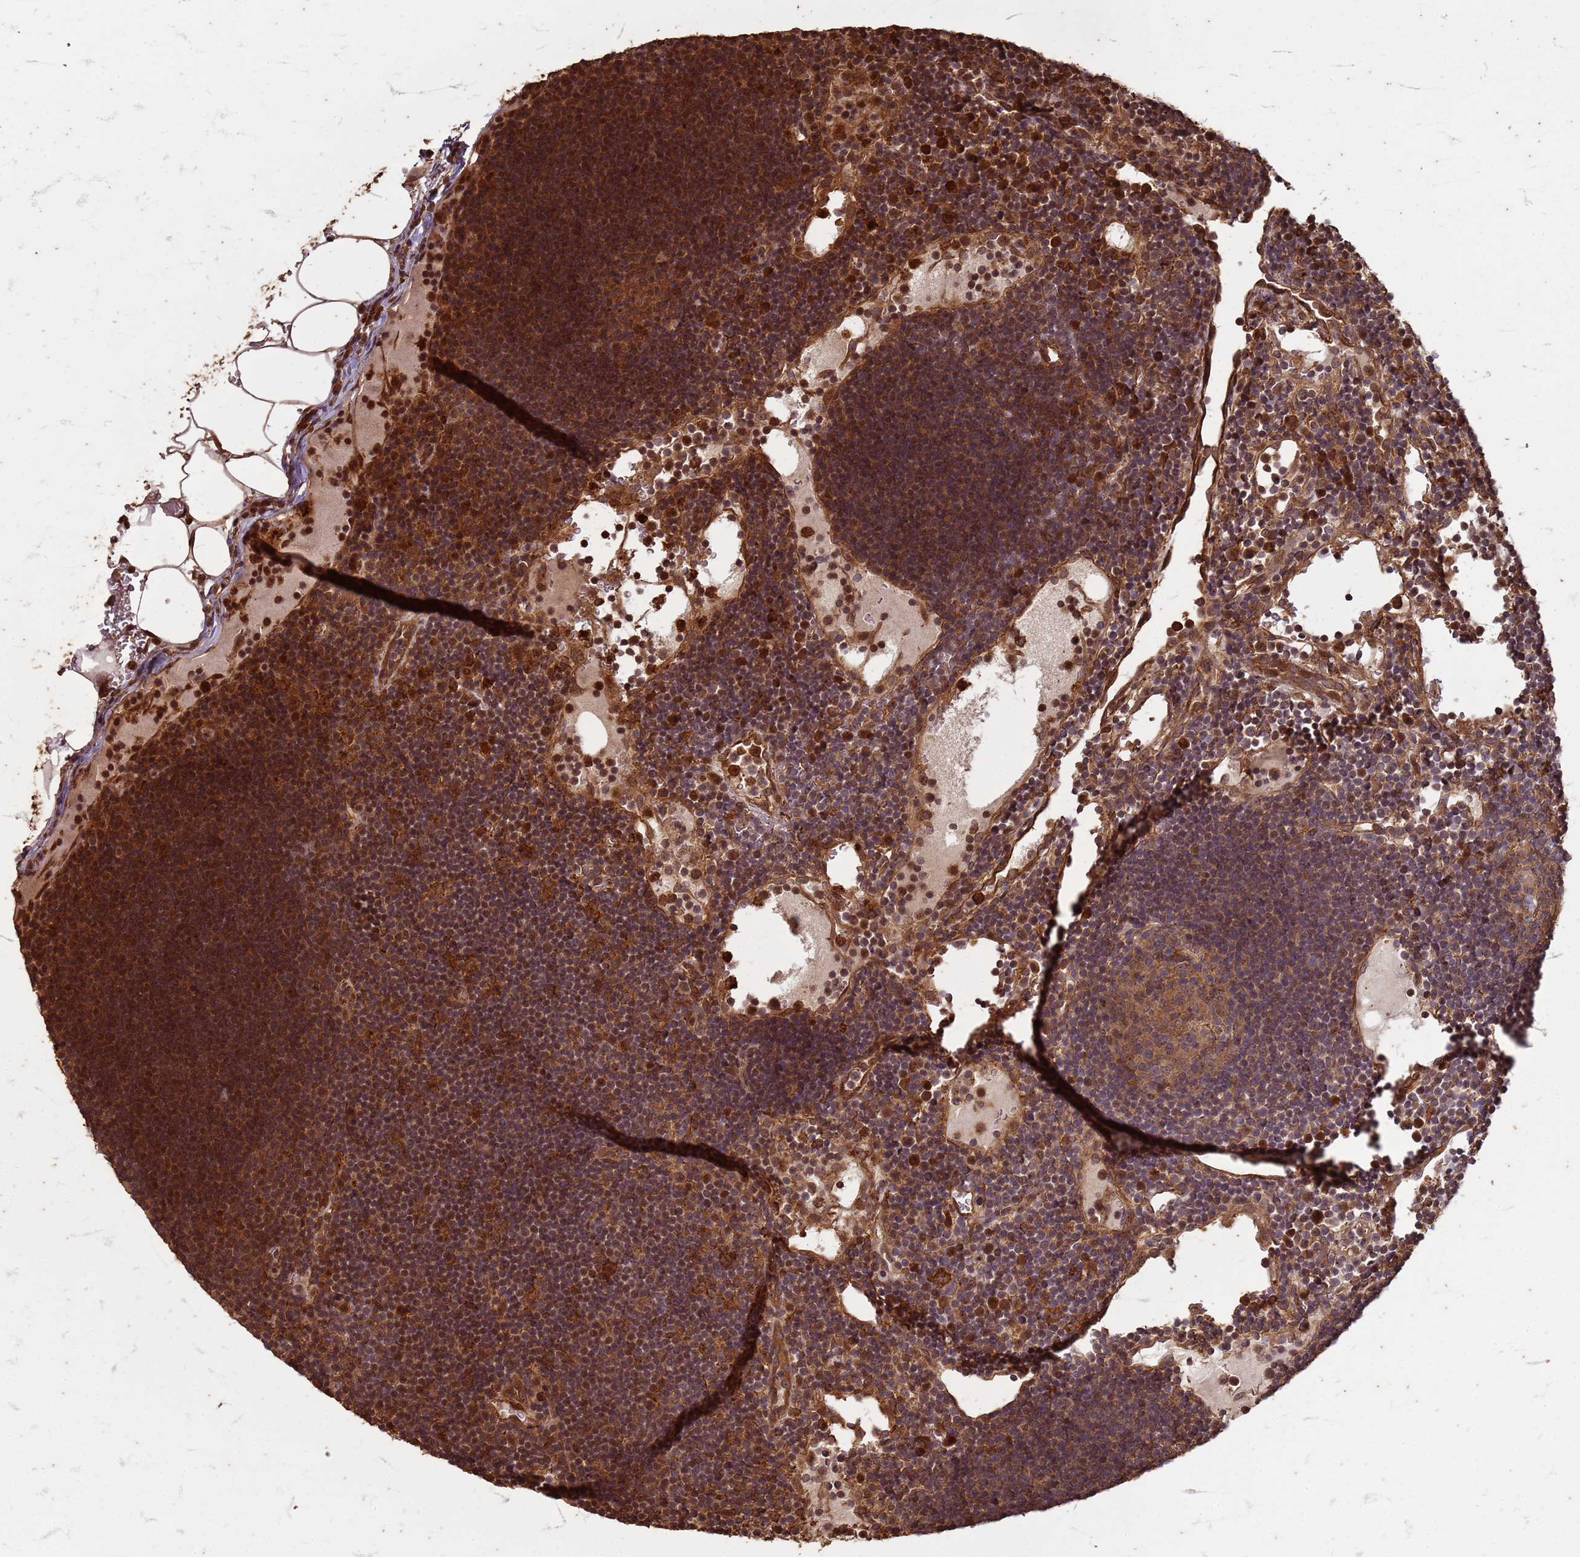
{"staining": {"intensity": "weak", "quantity": "<25%", "location": "cytoplasmic/membranous"}, "tissue": "lymph node", "cell_type": "Germinal center cells", "image_type": "normal", "snomed": [{"axis": "morphology", "description": "Normal tissue, NOS"}, {"axis": "topography", "description": "Lymph node"}], "caption": "Germinal center cells show no significant protein positivity in normal lymph node. The staining was performed using DAB (3,3'-diaminobenzidine) to visualize the protein expression in brown, while the nuclei were stained in blue with hematoxylin (Magnification: 20x).", "gene": "KIF26A", "patient": {"sex": "male", "age": 53}}